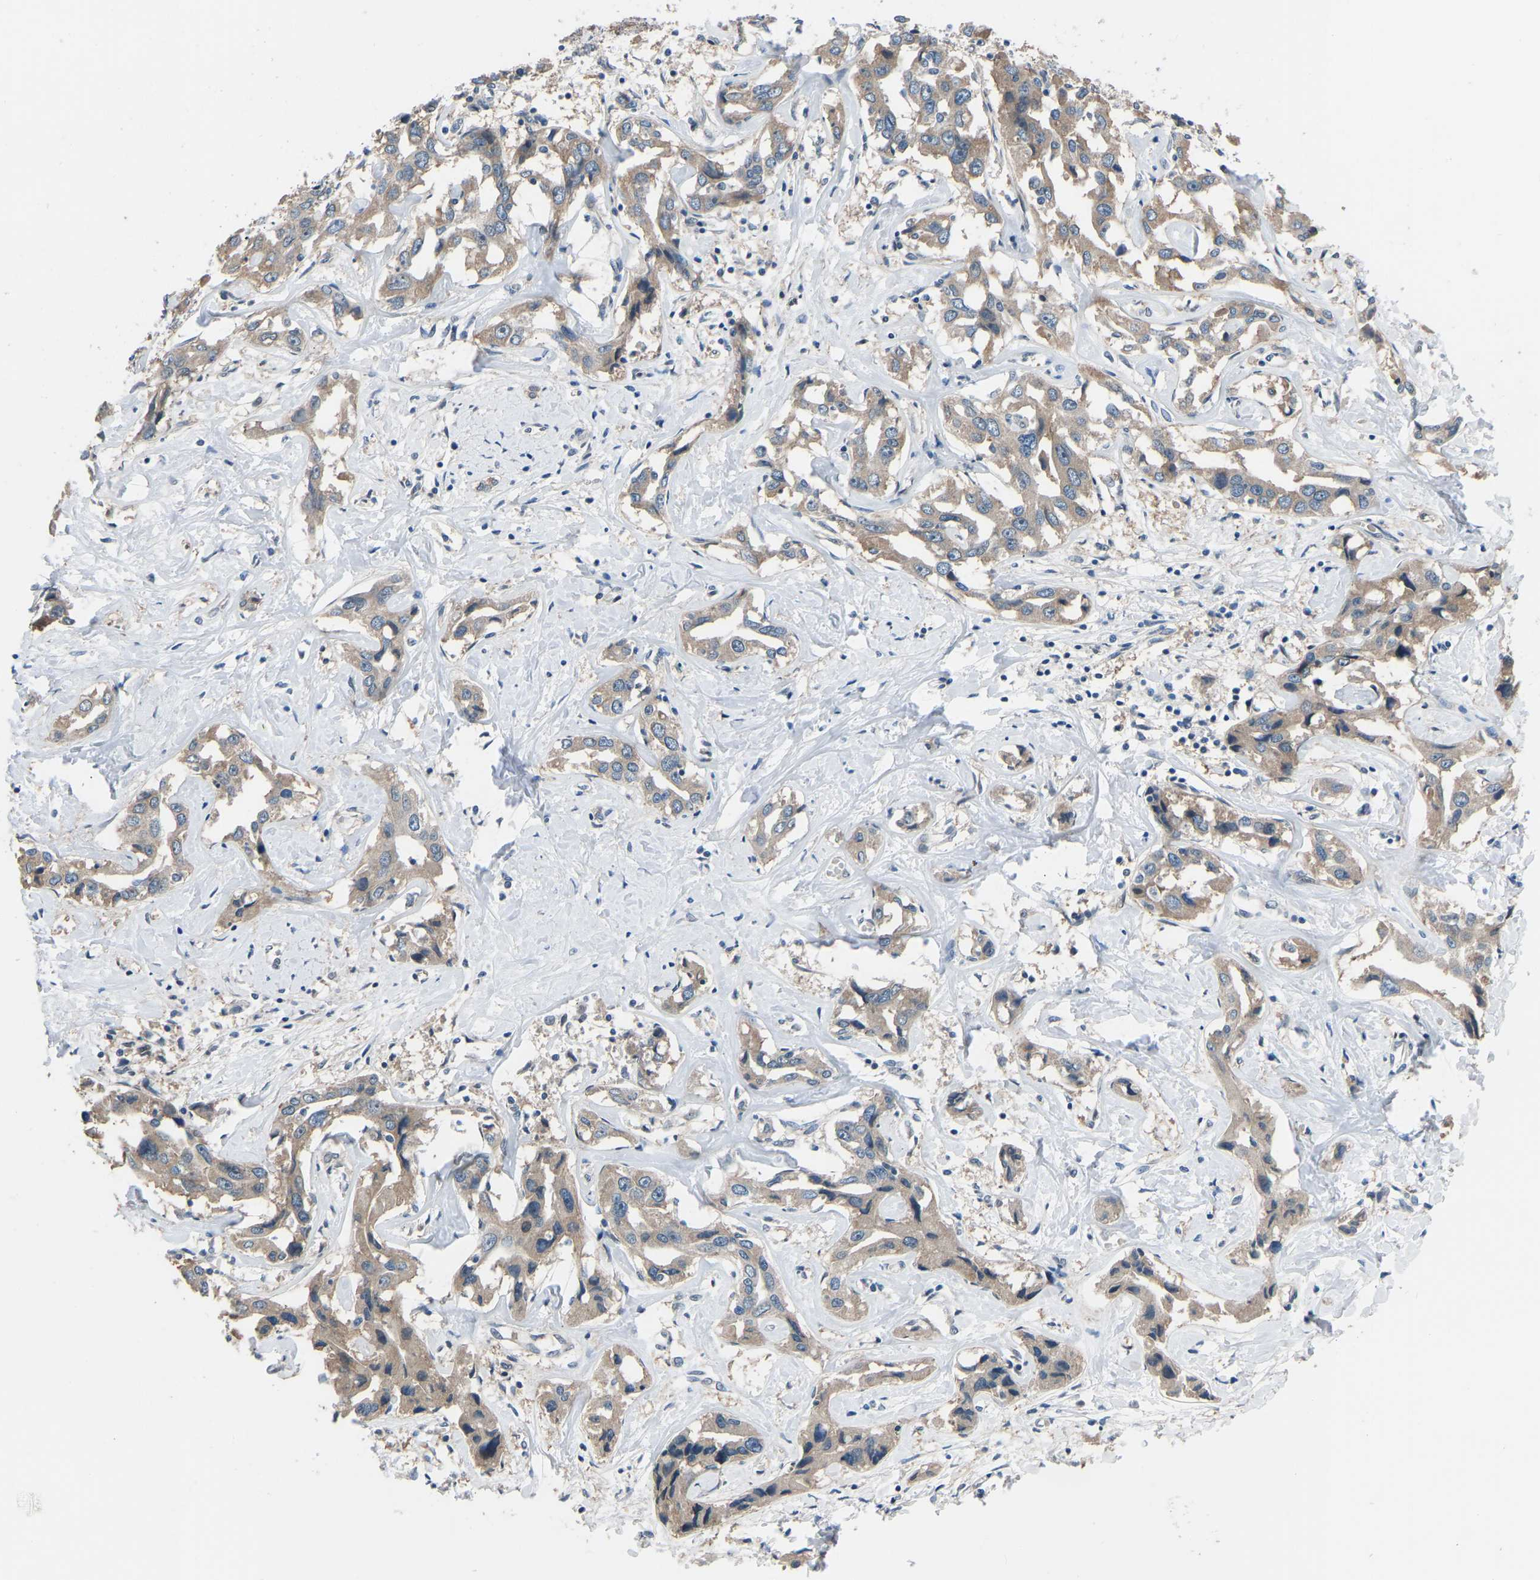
{"staining": {"intensity": "moderate", "quantity": ">75%", "location": "cytoplasmic/membranous"}, "tissue": "liver cancer", "cell_type": "Tumor cells", "image_type": "cancer", "snomed": [{"axis": "morphology", "description": "Cholangiocarcinoma"}, {"axis": "topography", "description": "Liver"}], "caption": "Immunohistochemical staining of human liver cholangiocarcinoma exhibits medium levels of moderate cytoplasmic/membranous positivity in about >75% of tumor cells.", "gene": "CDK2AP1", "patient": {"sex": "male", "age": 59}}